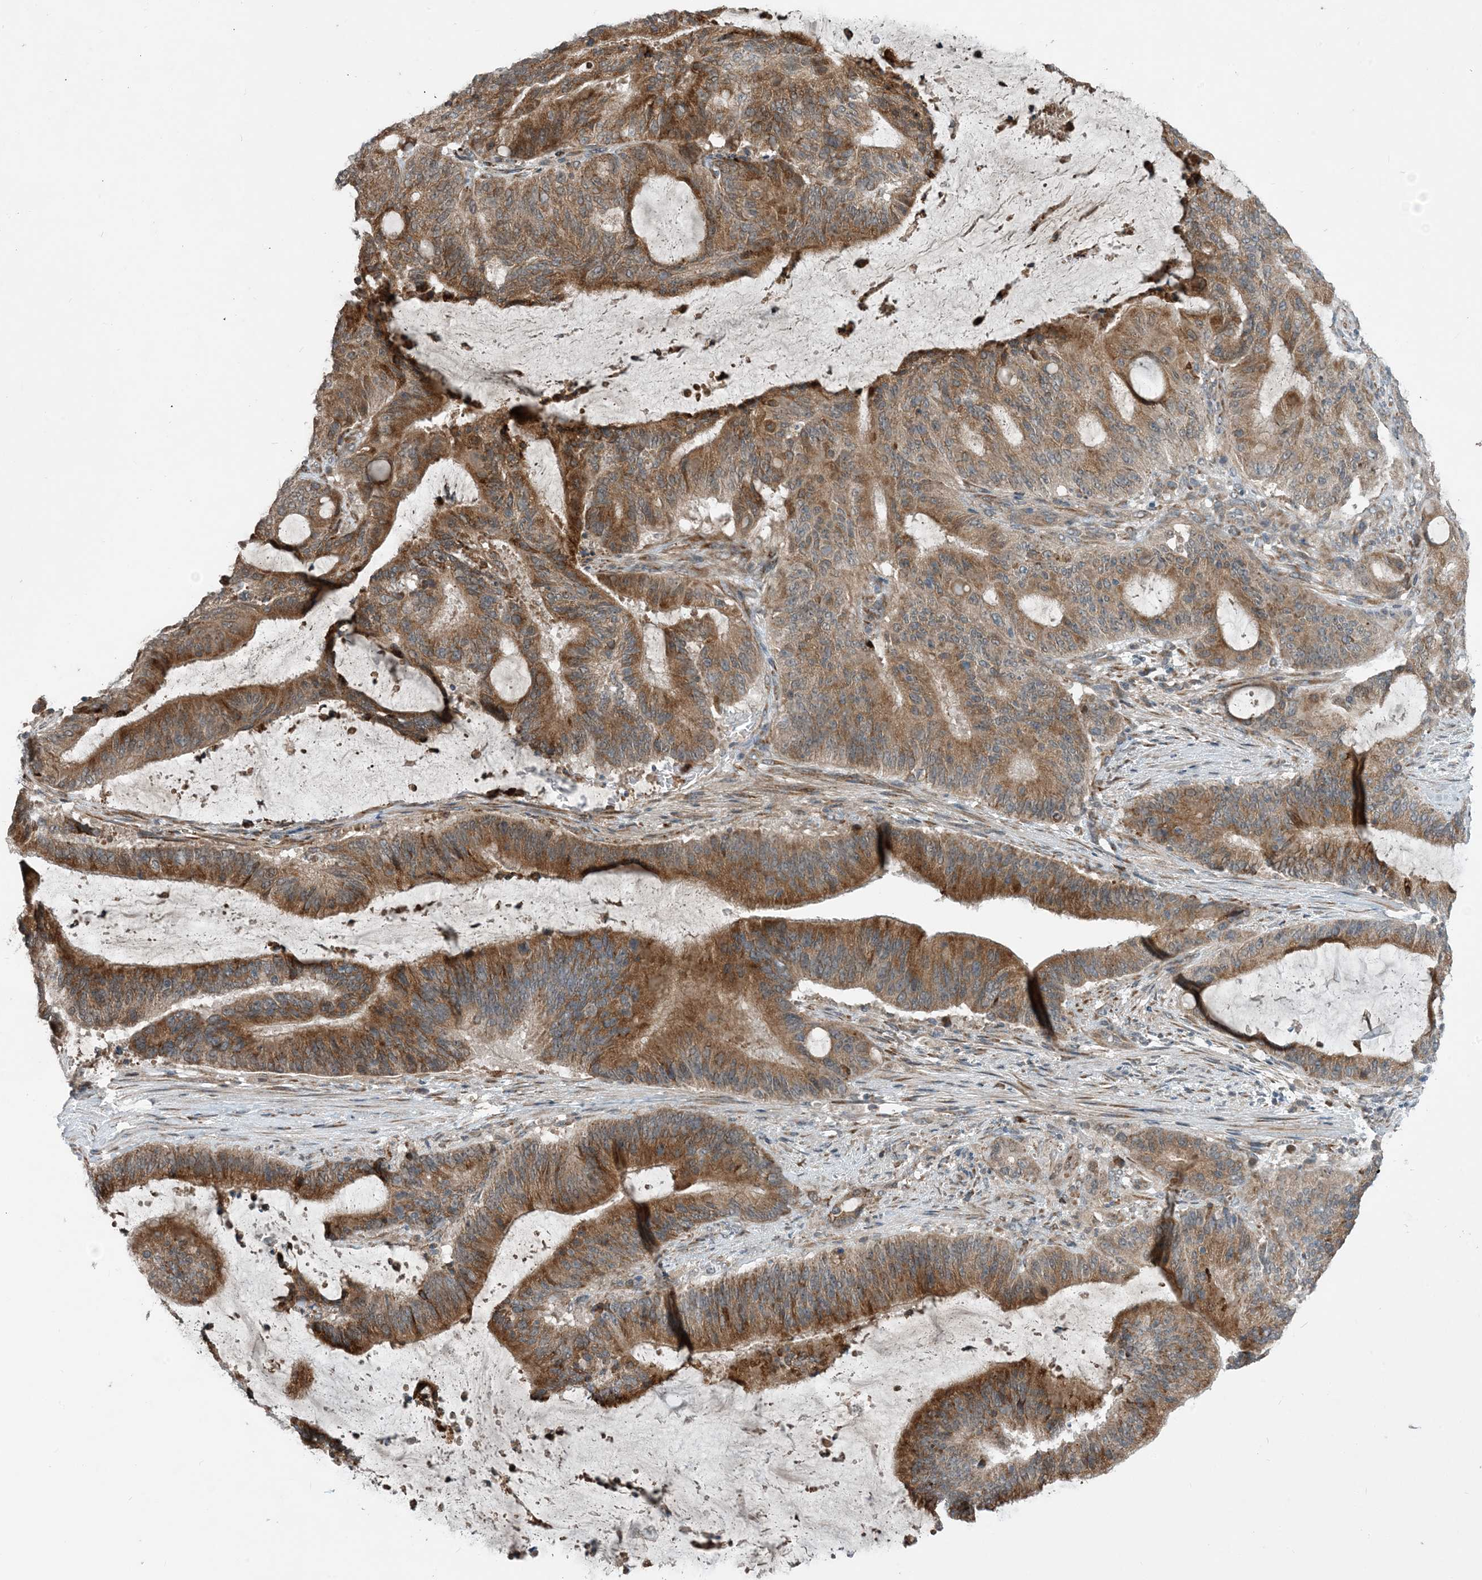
{"staining": {"intensity": "moderate", "quantity": ">75%", "location": "cytoplasmic/membranous"}, "tissue": "liver cancer", "cell_type": "Tumor cells", "image_type": "cancer", "snomed": [{"axis": "morphology", "description": "Normal tissue, NOS"}, {"axis": "morphology", "description": "Cholangiocarcinoma"}, {"axis": "topography", "description": "Liver"}, {"axis": "topography", "description": "Peripheral nerve tissue"}], "caption": "DAB (3,3'-diaminobenzidine) immunohistochemical staining of liver cholangiocarcinoma shows moderate cytoplasmic/membranous protein expression in approximately >75% of tumor cells.", "gene": "PHOSPHO2", "patient": {"sex": "female", "age": 73}}